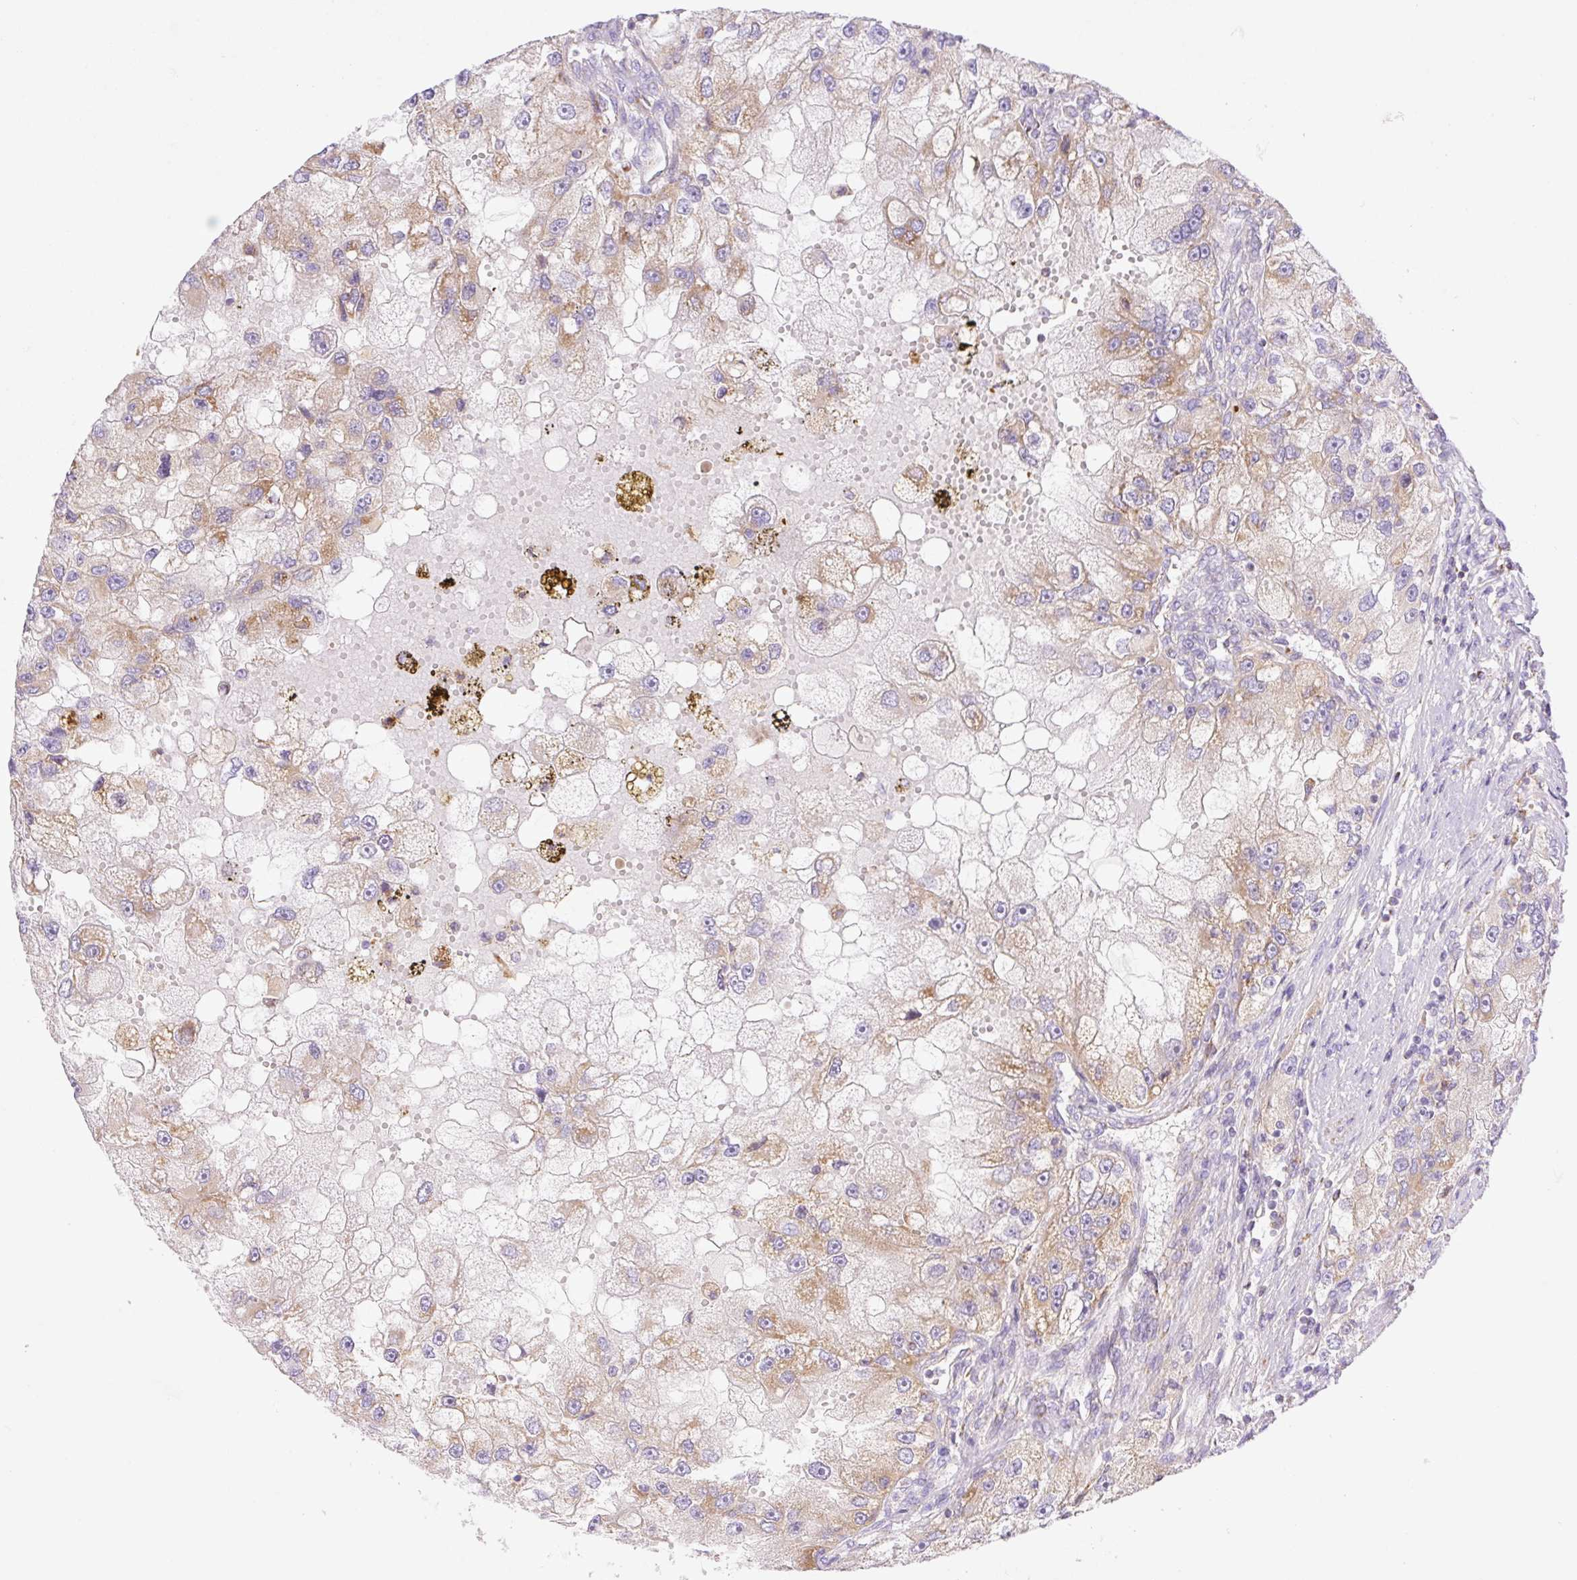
{"staining": {"intensity": "moderate", "quantity": "25%-75%", "location": "cytoplasmic/membranous"}, "tissue": "renal cancer", "cell_type": "Tumor cells", "image_type": "cancer", "snomed": [{"axis": "morphology", "description": "Adenocarcinoma, NOS"}, {"axis": "topography", "description": "Kidney"}], "caption": "Immunohistochemistry (IHC) (DAB (3,3'-diaminobenzidine)) staining of renal cancer exhibits moderate cytoplasmic/membranous protein staining in approximately 25%-75% of tumor cells.", "gene": "ETNK2", "patient": {"sex": "male", "age": 63}}